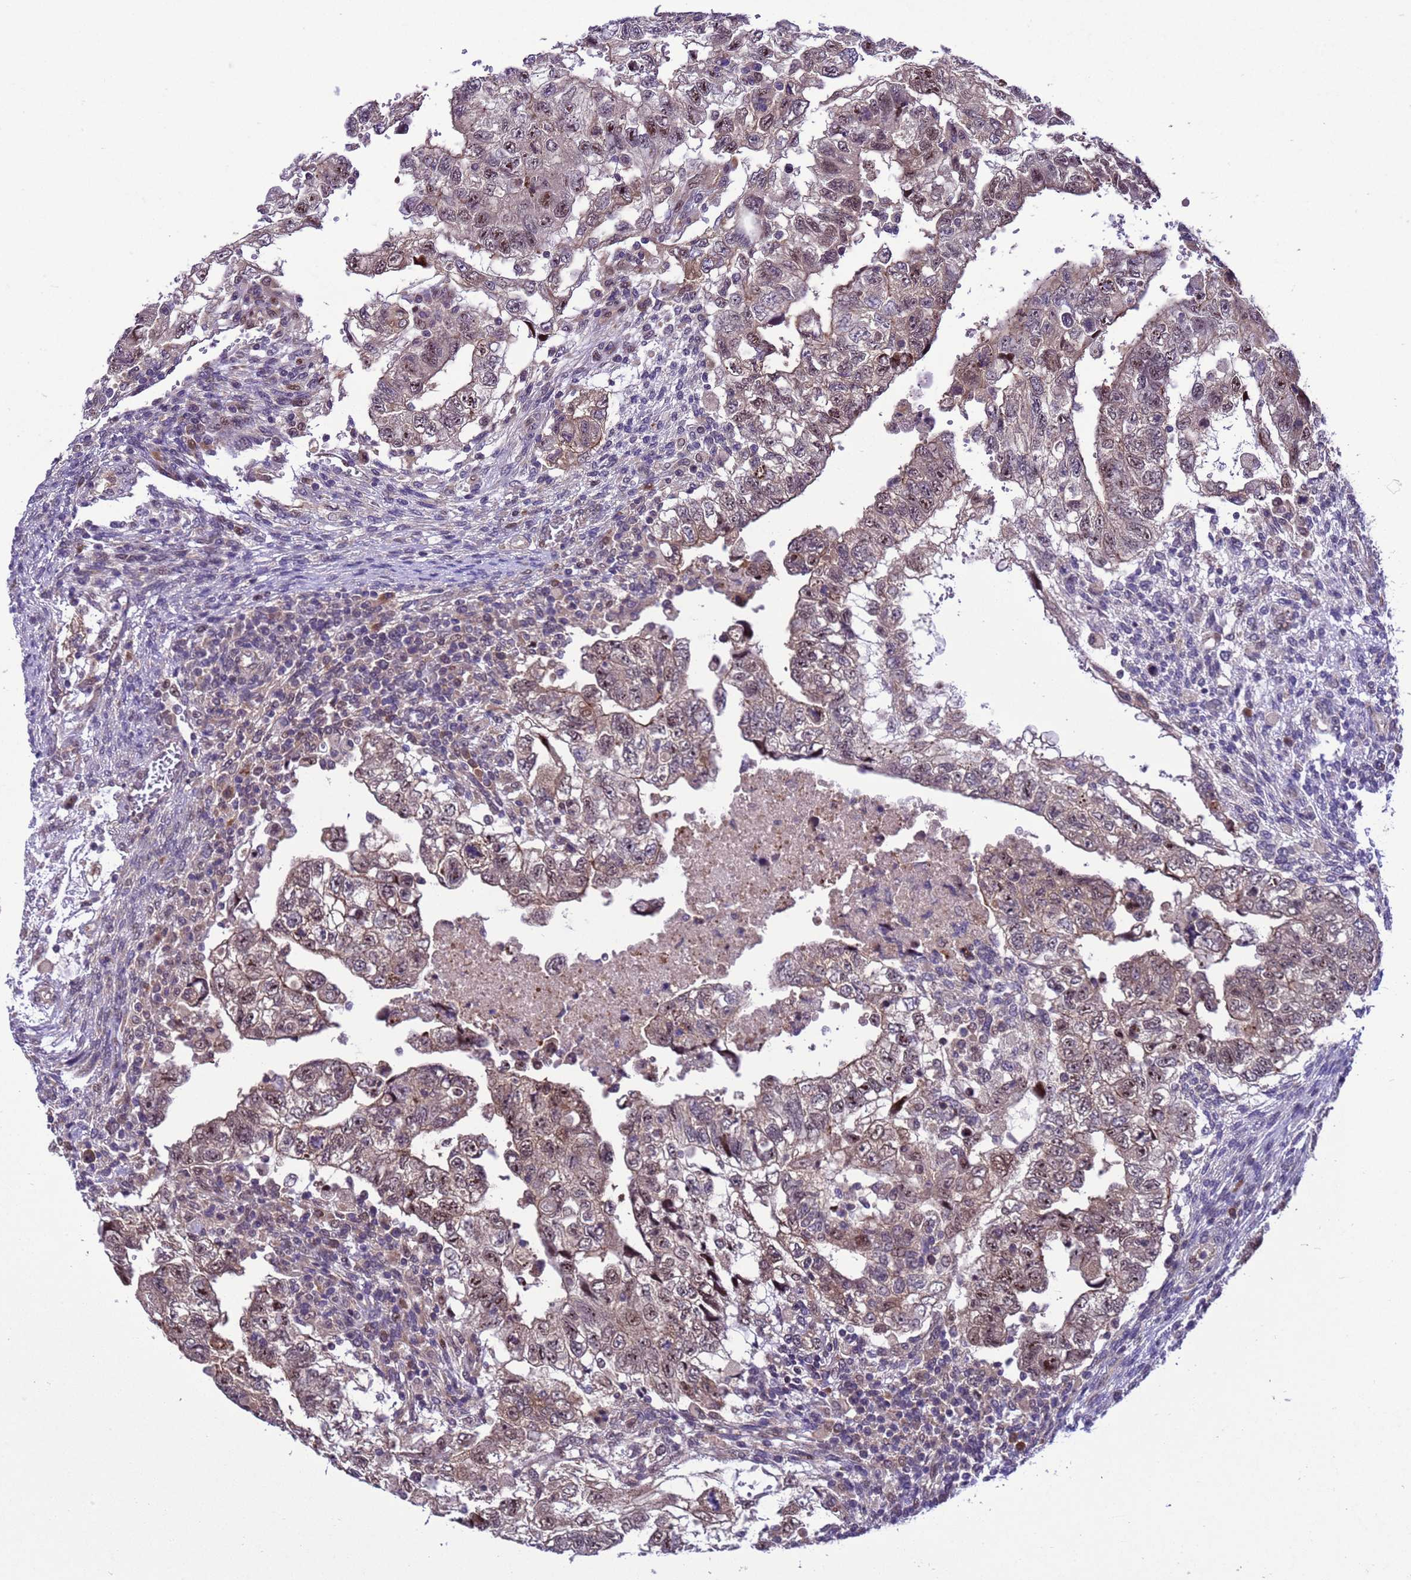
{"staining": {"intensity": "weak", "quantity": ">75%", "location": "nuclear"}, "tissue": "testis cancer", "cell_type": "Tumor cells", "image_type": "cancer", "snomed": [{"axis": "morphology", "description": "Carcinoma, Embryonal, NOS"}, {"axis": "topography", "description": "Testis"}], "caption": "Immunohistochemistry photomicrograph of human testis cancer stained for a protein (brown), which demonstrates low levels of weak nuclear positivity in approximately >75% of tumor cells.", "gene": "RASD1", "patient": {"sex": "male", "age": 36}}